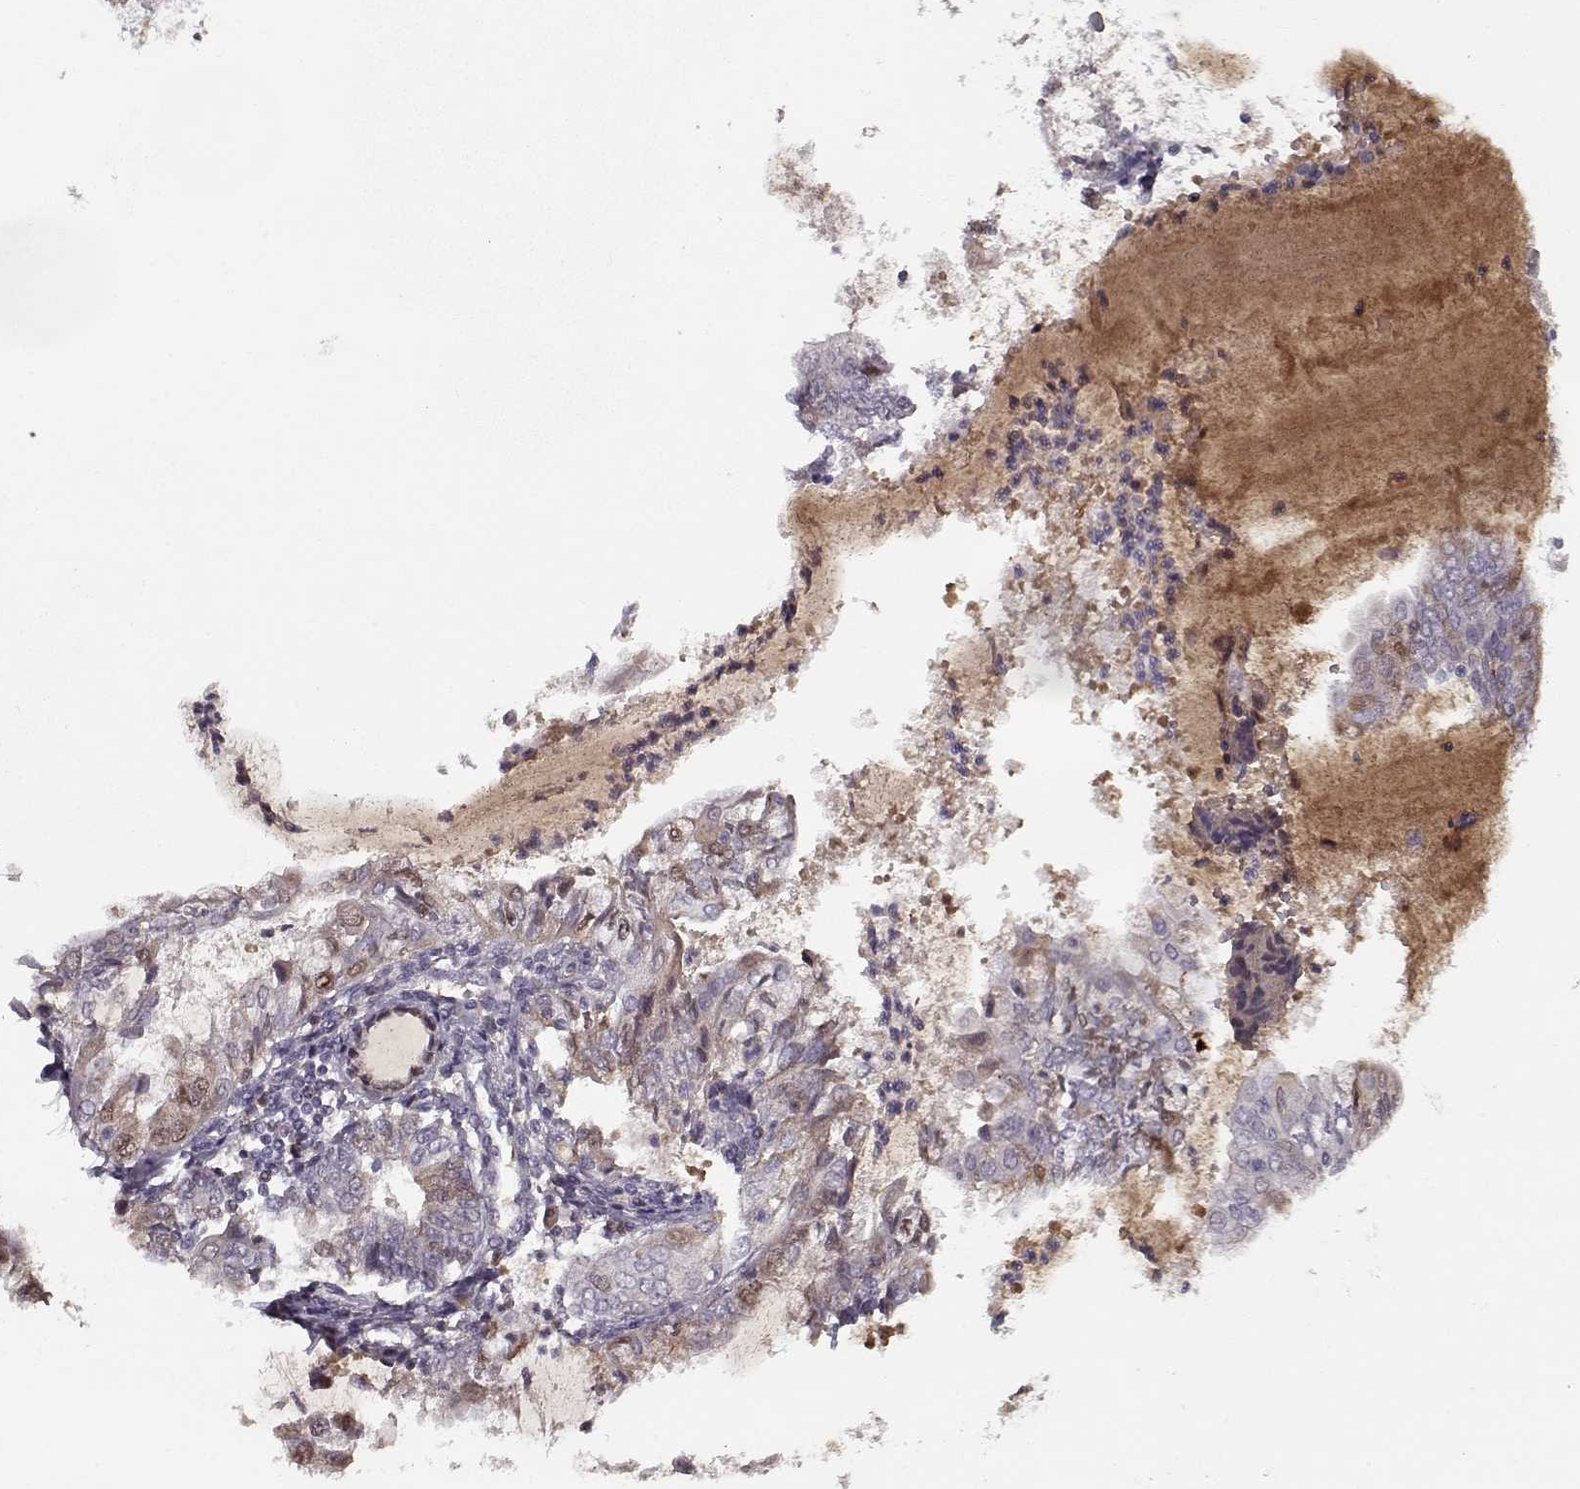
{"staining": {"intensity": "weak", "quantity": "<25%", "location": "cytoplasmic/membranous"}, "tissue": "endometrial cancer", "cell_type": "Tumor cells", "image_type": "cancer", "snomed": [{"axis": "morphology", "description": "Adenocarcinoma, NOS"}, {"axis": "topography", "description": "Endometrium"}], "caption": "Endometrial adenocarcinoma was stained to show a protein in brown. There is no significant expression in tumor cells.", "gene": "AFM", "patient": {"sex": "female", "age": 68}}